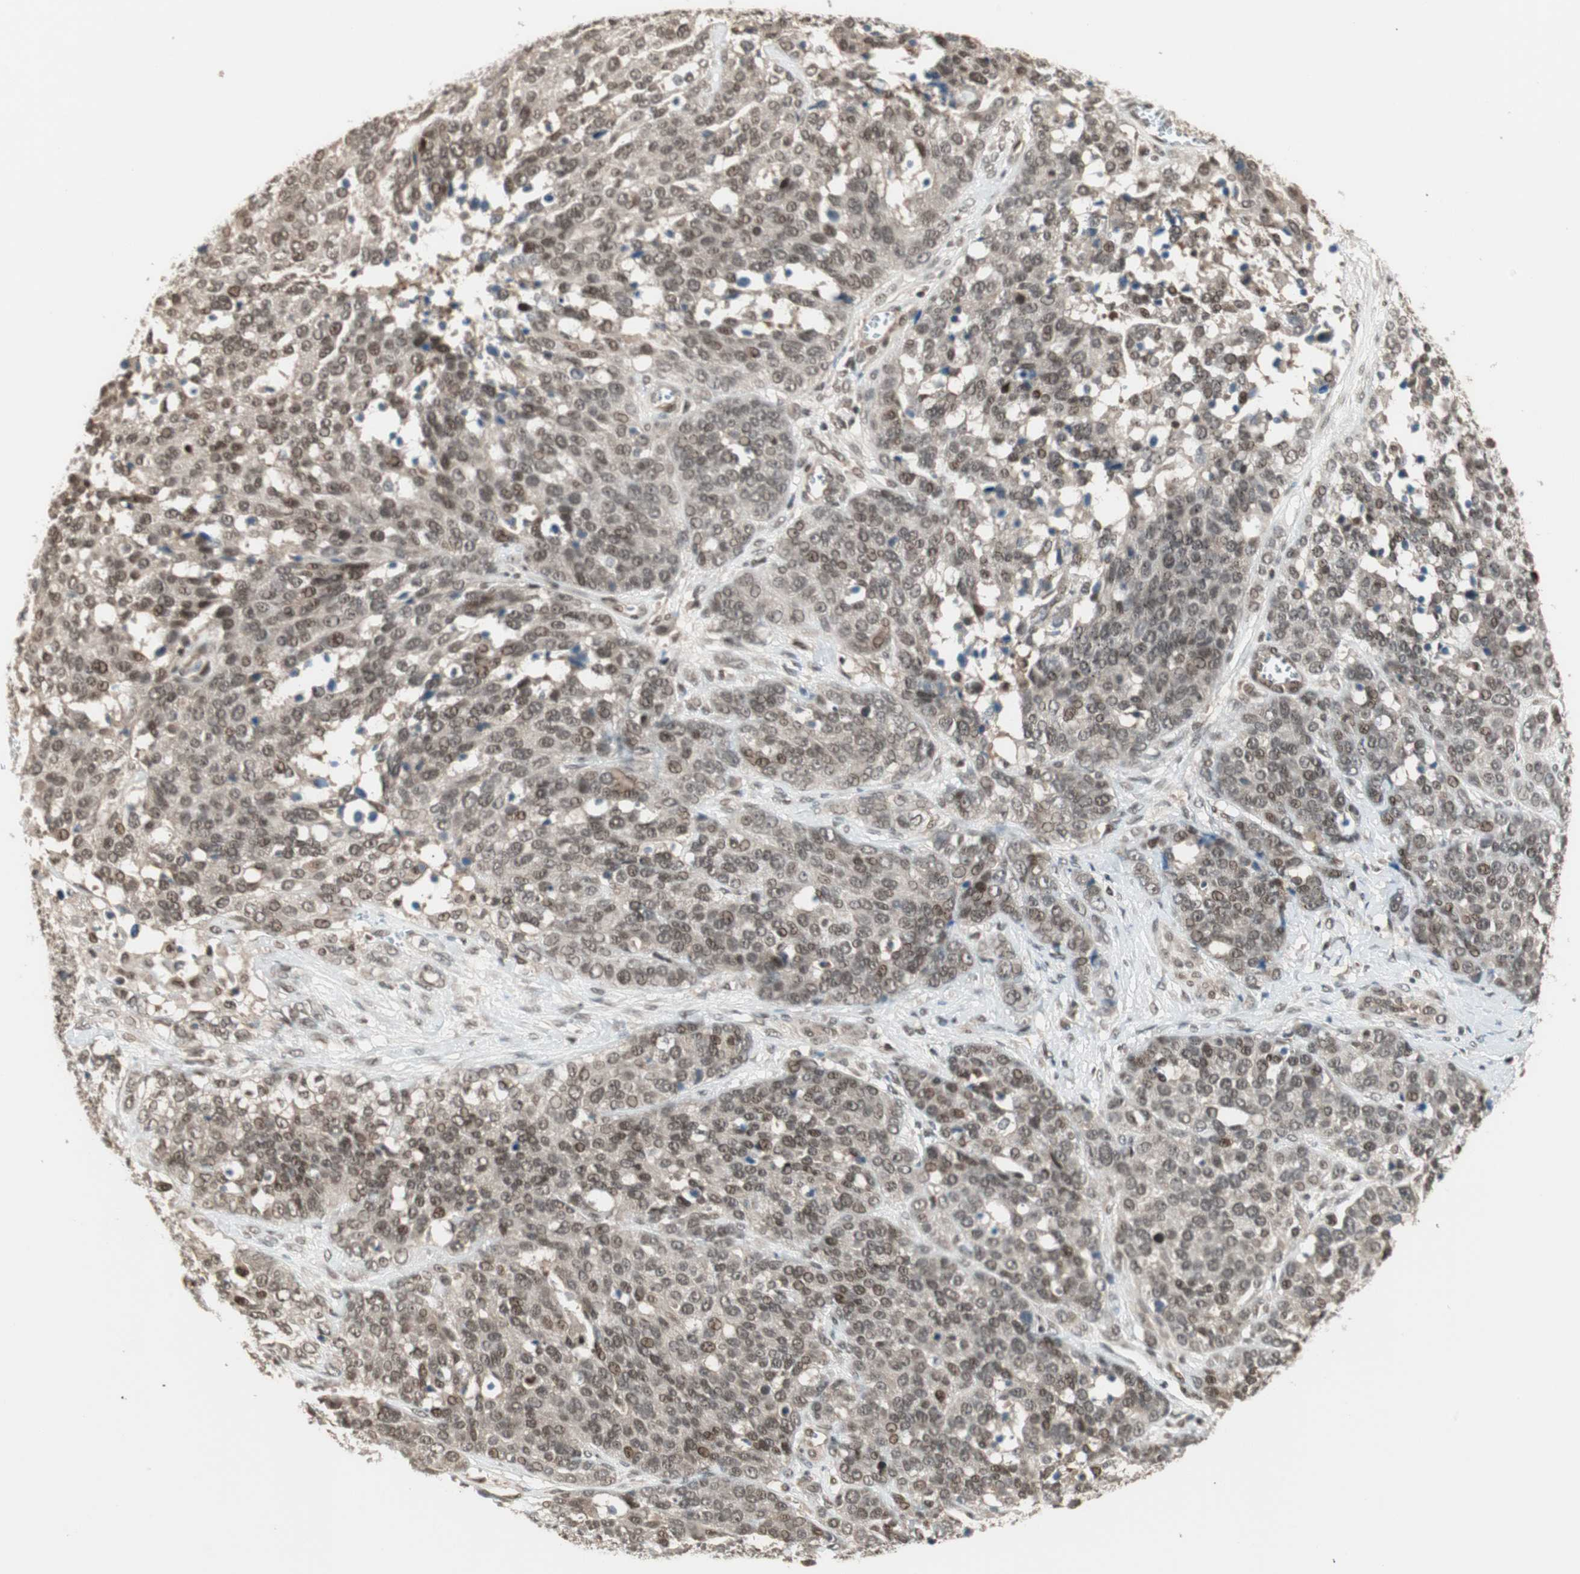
{"staining": {"intensity": "moderate", "quantity": ">75%", "location": "nuclear"}, "tissue": "ovarian cancer", "cell_type": "Tumor cells", "image_type": "cancer", "snomed": [{"axis": "morphology", "description": "Cystadenocarcinoma, serous, NOS"}, {"axis": "topography", "description": "Ovary"}], "caption": "Brown immunohistochemical staining in ovarian cancer demonstrates moderate nuclear staining in approximately >75% of tumor cells. The protein is shown in brown color, while the nuclei are stained blue.", "gene": "ZNF701", "patient": {"sex": "female", "age": 44}}